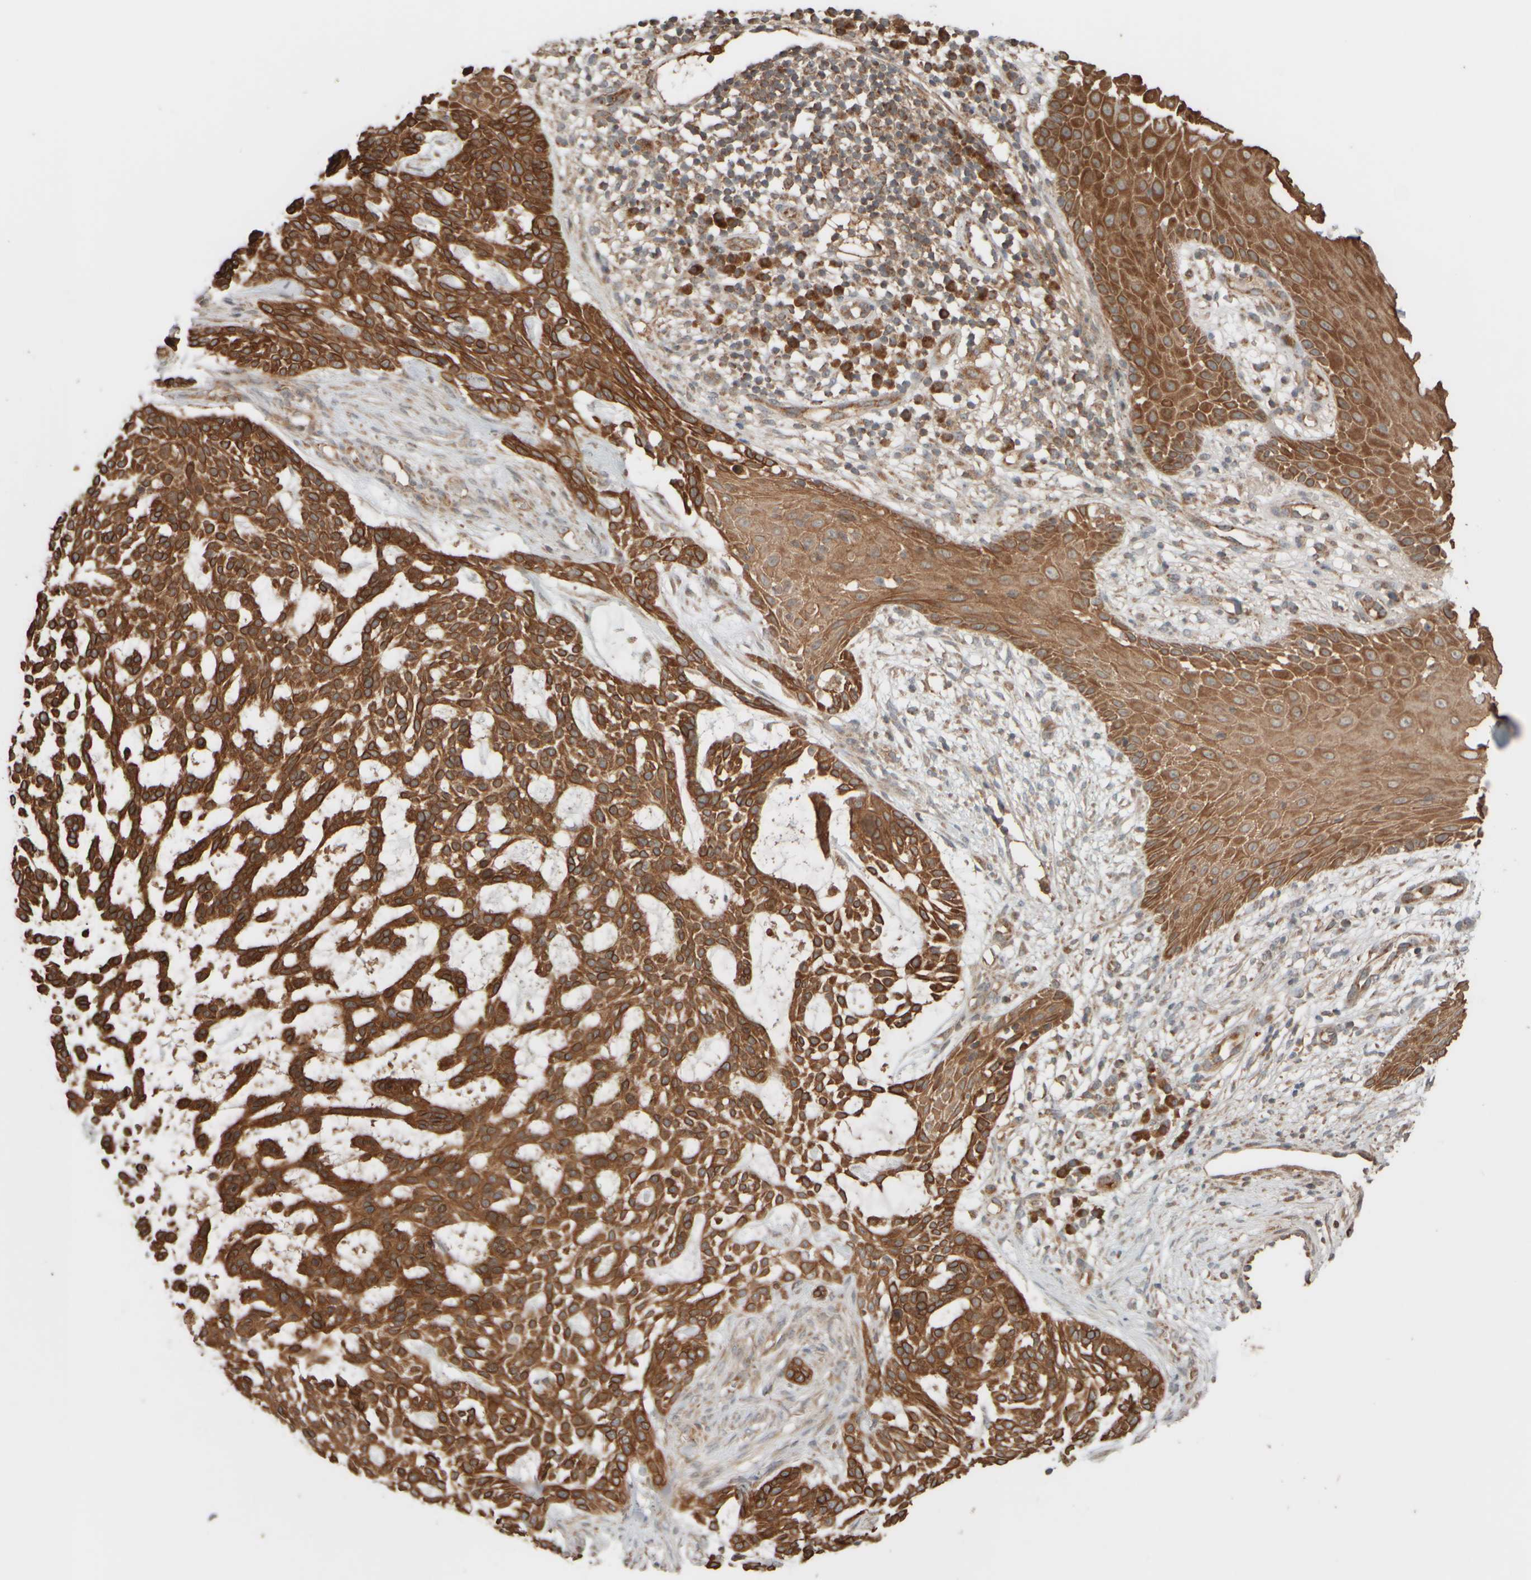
{"staining": {"intensity": "strong", "quantity": ">75%", "location": "cytoplasmic/membranous"}, "tissue": "skin cancer", "cell_type": "Tumor cells", "image_type": "cancer", "snomed": [{"axis": "morphology", "description": "Basal cell carcinoma"}, {"axis": "topography", "description": "Skin"}], "caption": "Skin basal cell carcinoma stained with DAB (3,3'-diaminobenzidine) IHC demonstrates high levels of strong cytoplasmic/membranous positivity in approximately >75% of tumor cells. (Brightfield microscopy of DAB IHC at high magnification).", "gene": "EIF2B3", "patient": {"sex": "female", "age": 64}}